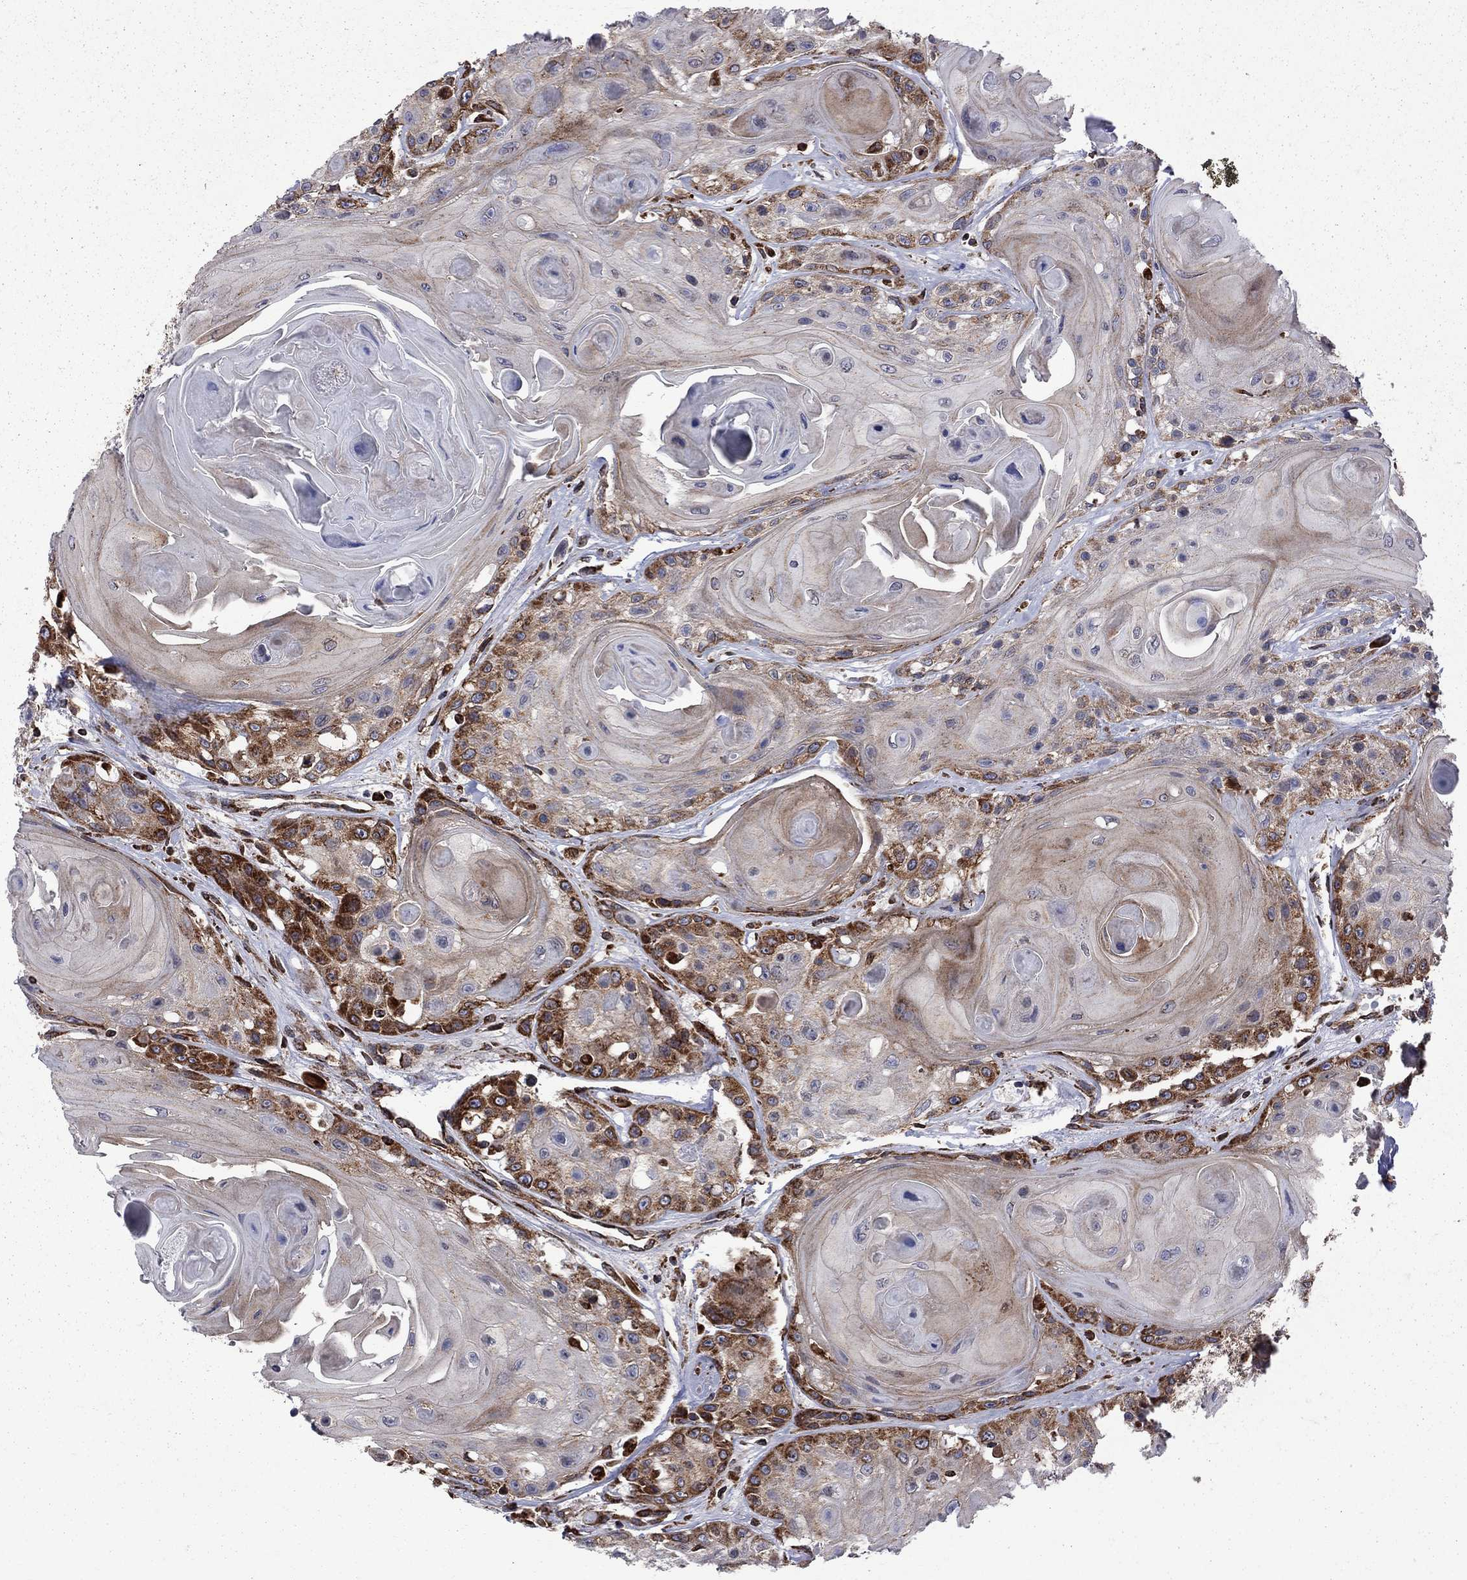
{"staining": {"intensity": "strong", "quantity": "<25%", "location": "cytoplasmic/membranous"}, "tissue": "head and neck cancer", "cell_type": "Tumor cells", "image_type": "cancer", "snomed": [{"axis": "morphology", "description": "Squamous cell carcinoma, NOS"}, {"axis": "topography", "description": "Head-Neck"}], "caption": "A histopathology image of head and neck cancer (squamous cell carcinoma) stained for a protein demonstrates strong cytoplasmic/membranous brown staining in tumor cells.", "gene": "CLPTM1", "patient": {"sex": "female", "age": 59}}